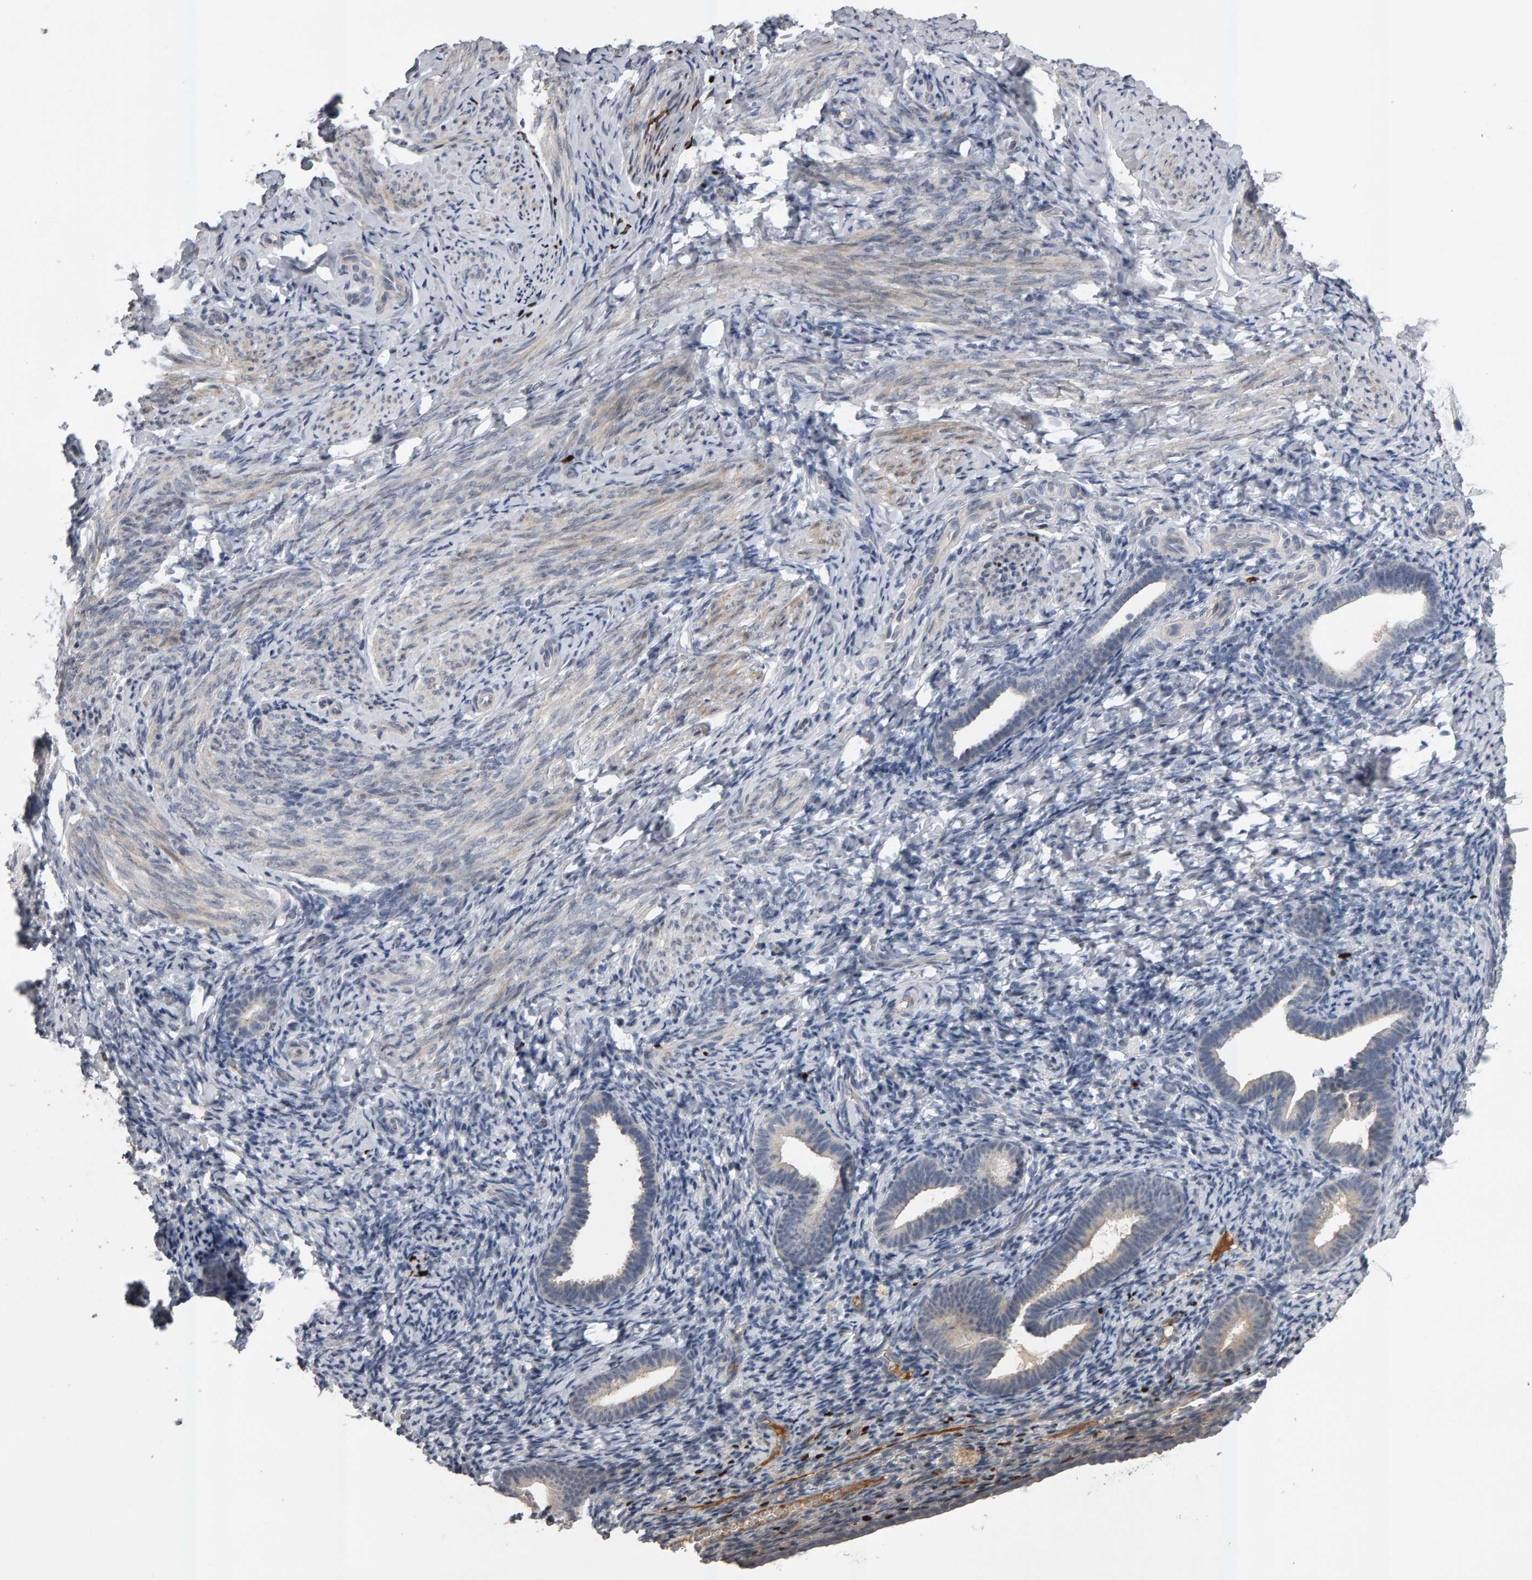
{"staining": {"intensity": "negative", "quantity": "none", "location": "none"}, "tissue": "endometrium", "cell_type": "Cells in endometrial stroma", "image_type": "normal", "snomed": [{"axis": "morphology", "description": "Normal tissue, NOS"}, {"axis": "topography", "description": "Endometrium"}], "caption": "A high-resolution micrograph shows IHC staining of normal endometrium, which demonstrates no significant staining in cells in endometrial stroma.", "gene": "IPO8", "patient": {"sex": "female", "age": 51}}